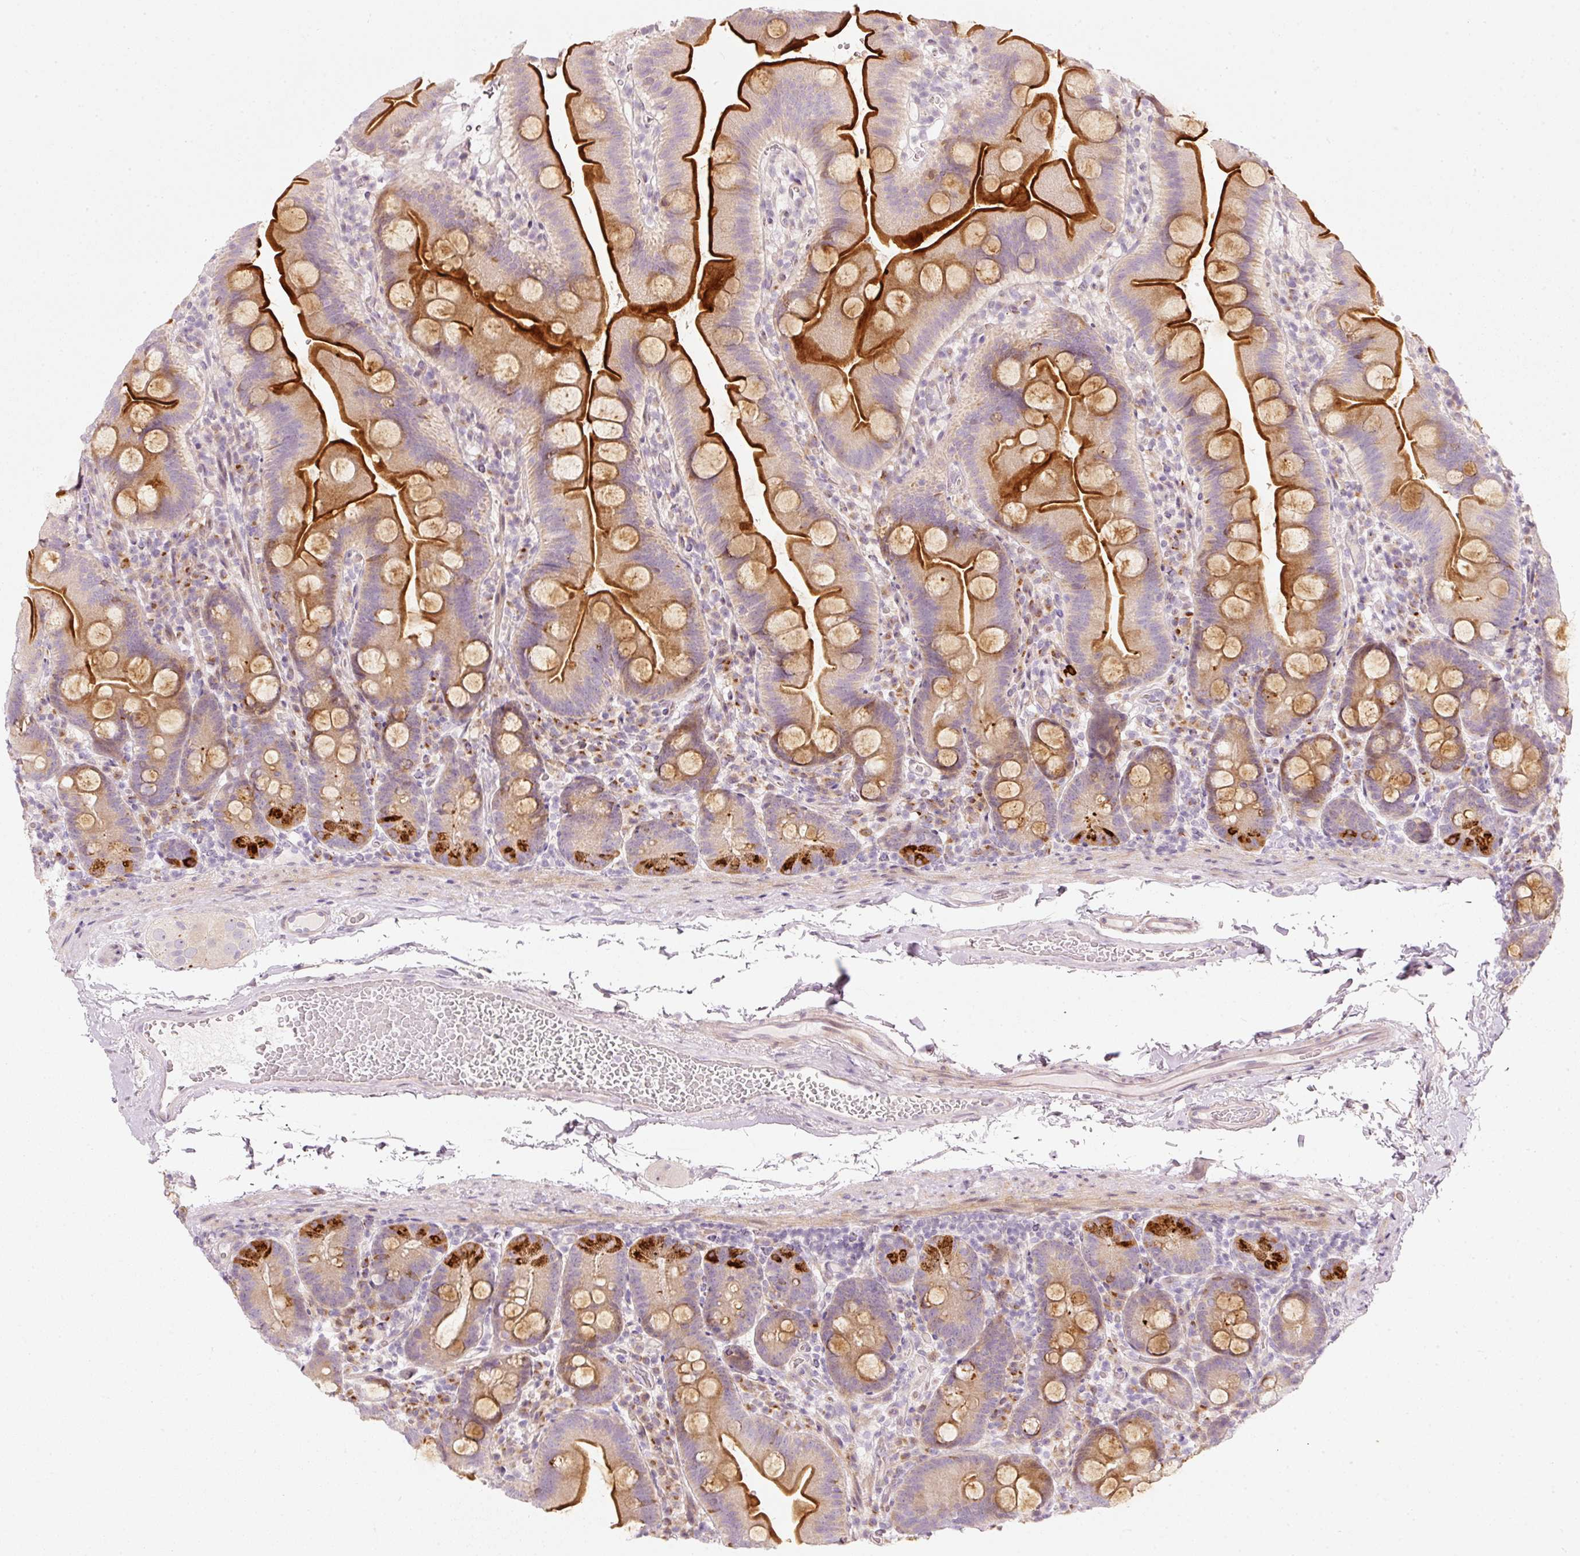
{"staining": {"intensity": "strong", "quantity": ">75%", "location": "cytoplasmic/membranous"}, "tissue": "small intestine", "cell_type": "Glandular cells", "image_type": "normal", "snomed": [{"axis": "morphology", "description": "Normal tissue, NOS"}, {"axis": "topography", "description": "Small intestine"}], "caption": "Strong cytoplasmic/membranous protein positivity is seen in about >75% of glandular cells in small intestine. (DAB IHC, brown staining for protein, blue staining for nuclei).", "gene": "SLC20A1", "patient": {"sex": "female", "age": 68}}